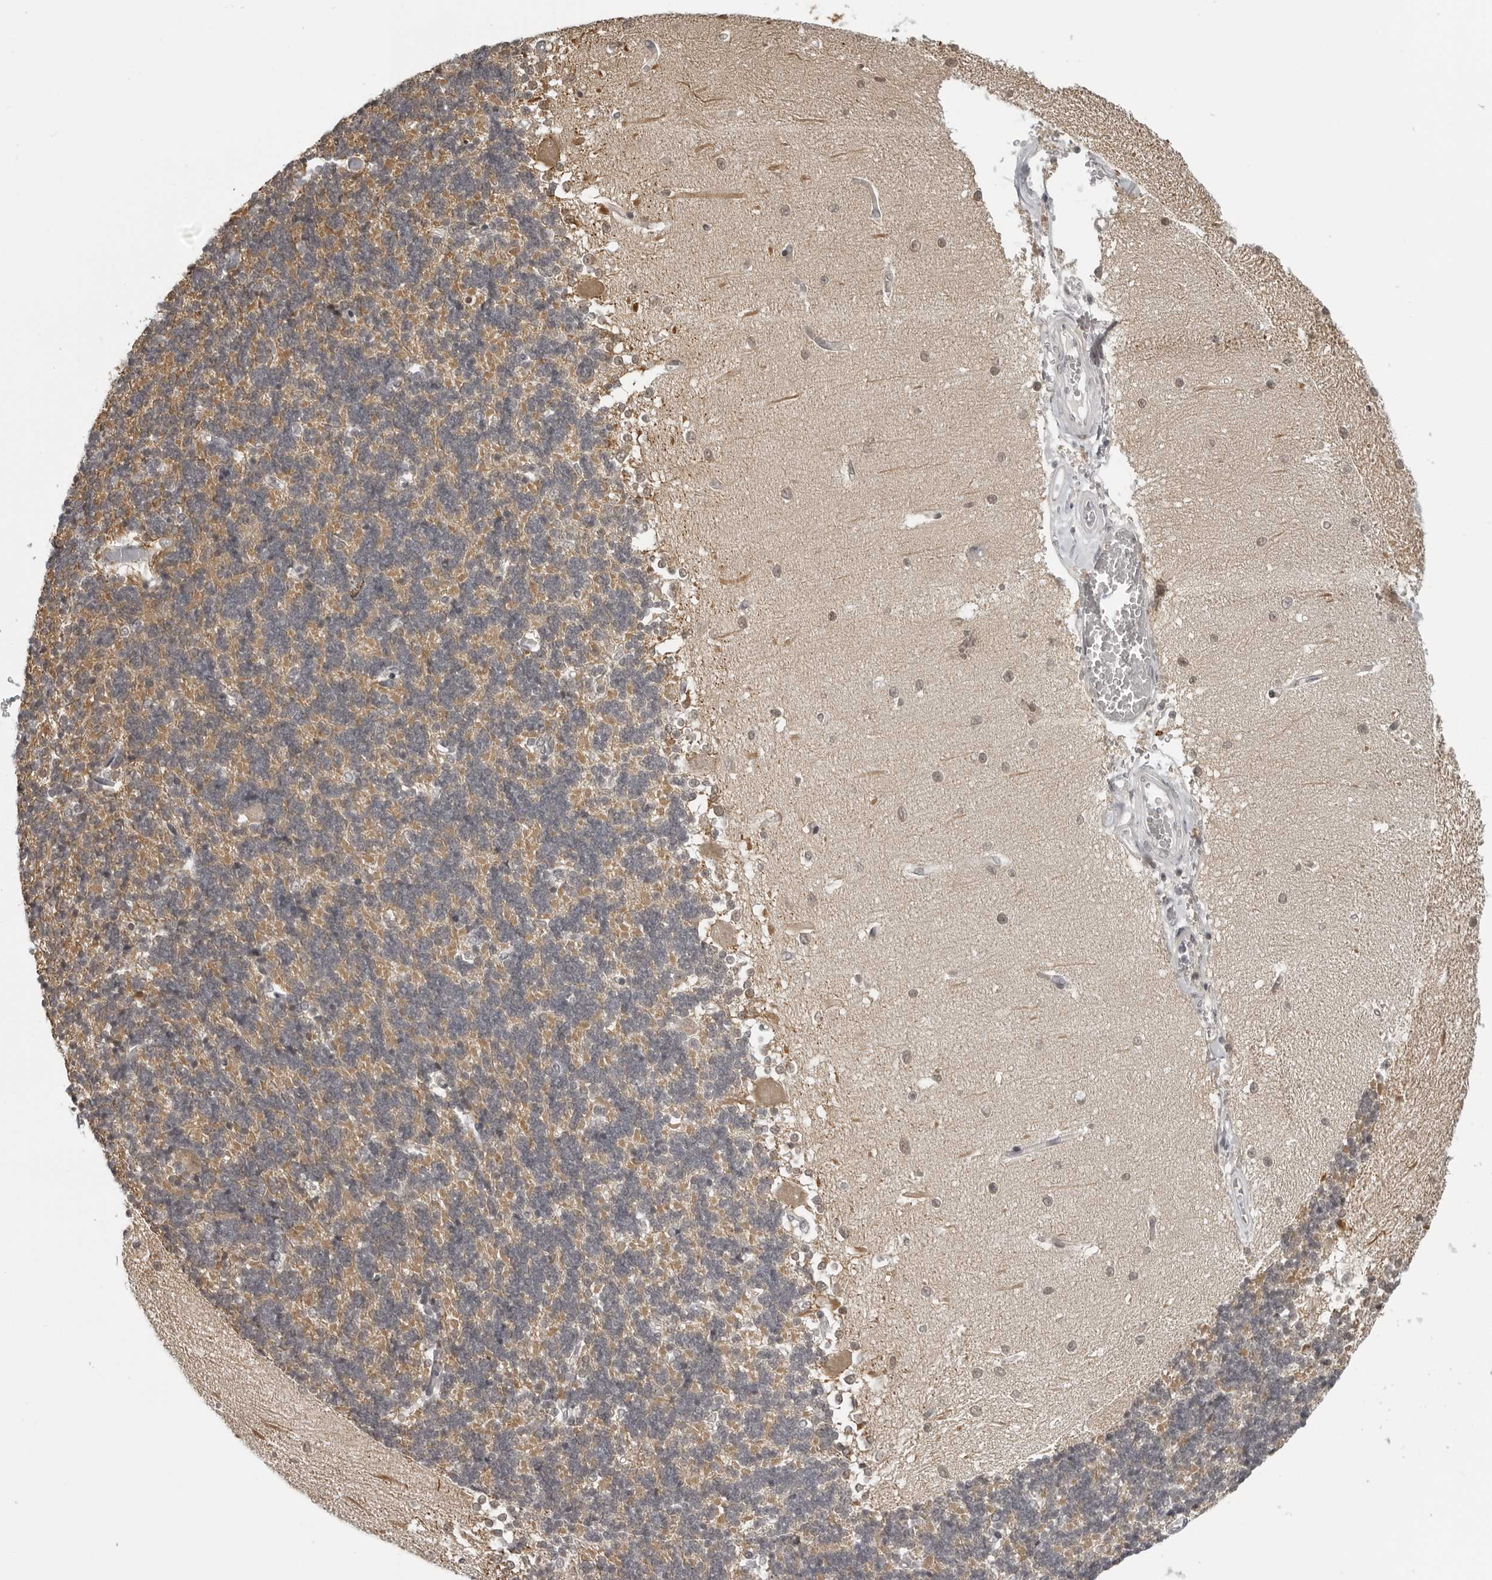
{"staining": {"intensity": "negative", "quantity": "none", "location": "none"}, "tissue": "cerebellum", "cell_type": "Cells in granular layer", "image_type": "normal", "snomed": [{"axis": "morphology", "description": "Normal tissue, NOS"}, {"axis": "topography", "description": "Cerebellum"}], "caption": "Immunohistochemistry of unremarkable cerebellum shows no positivity in cells in granular layer.", "gene": "MAF", "patient": {"sex": "male", "age": 37}}